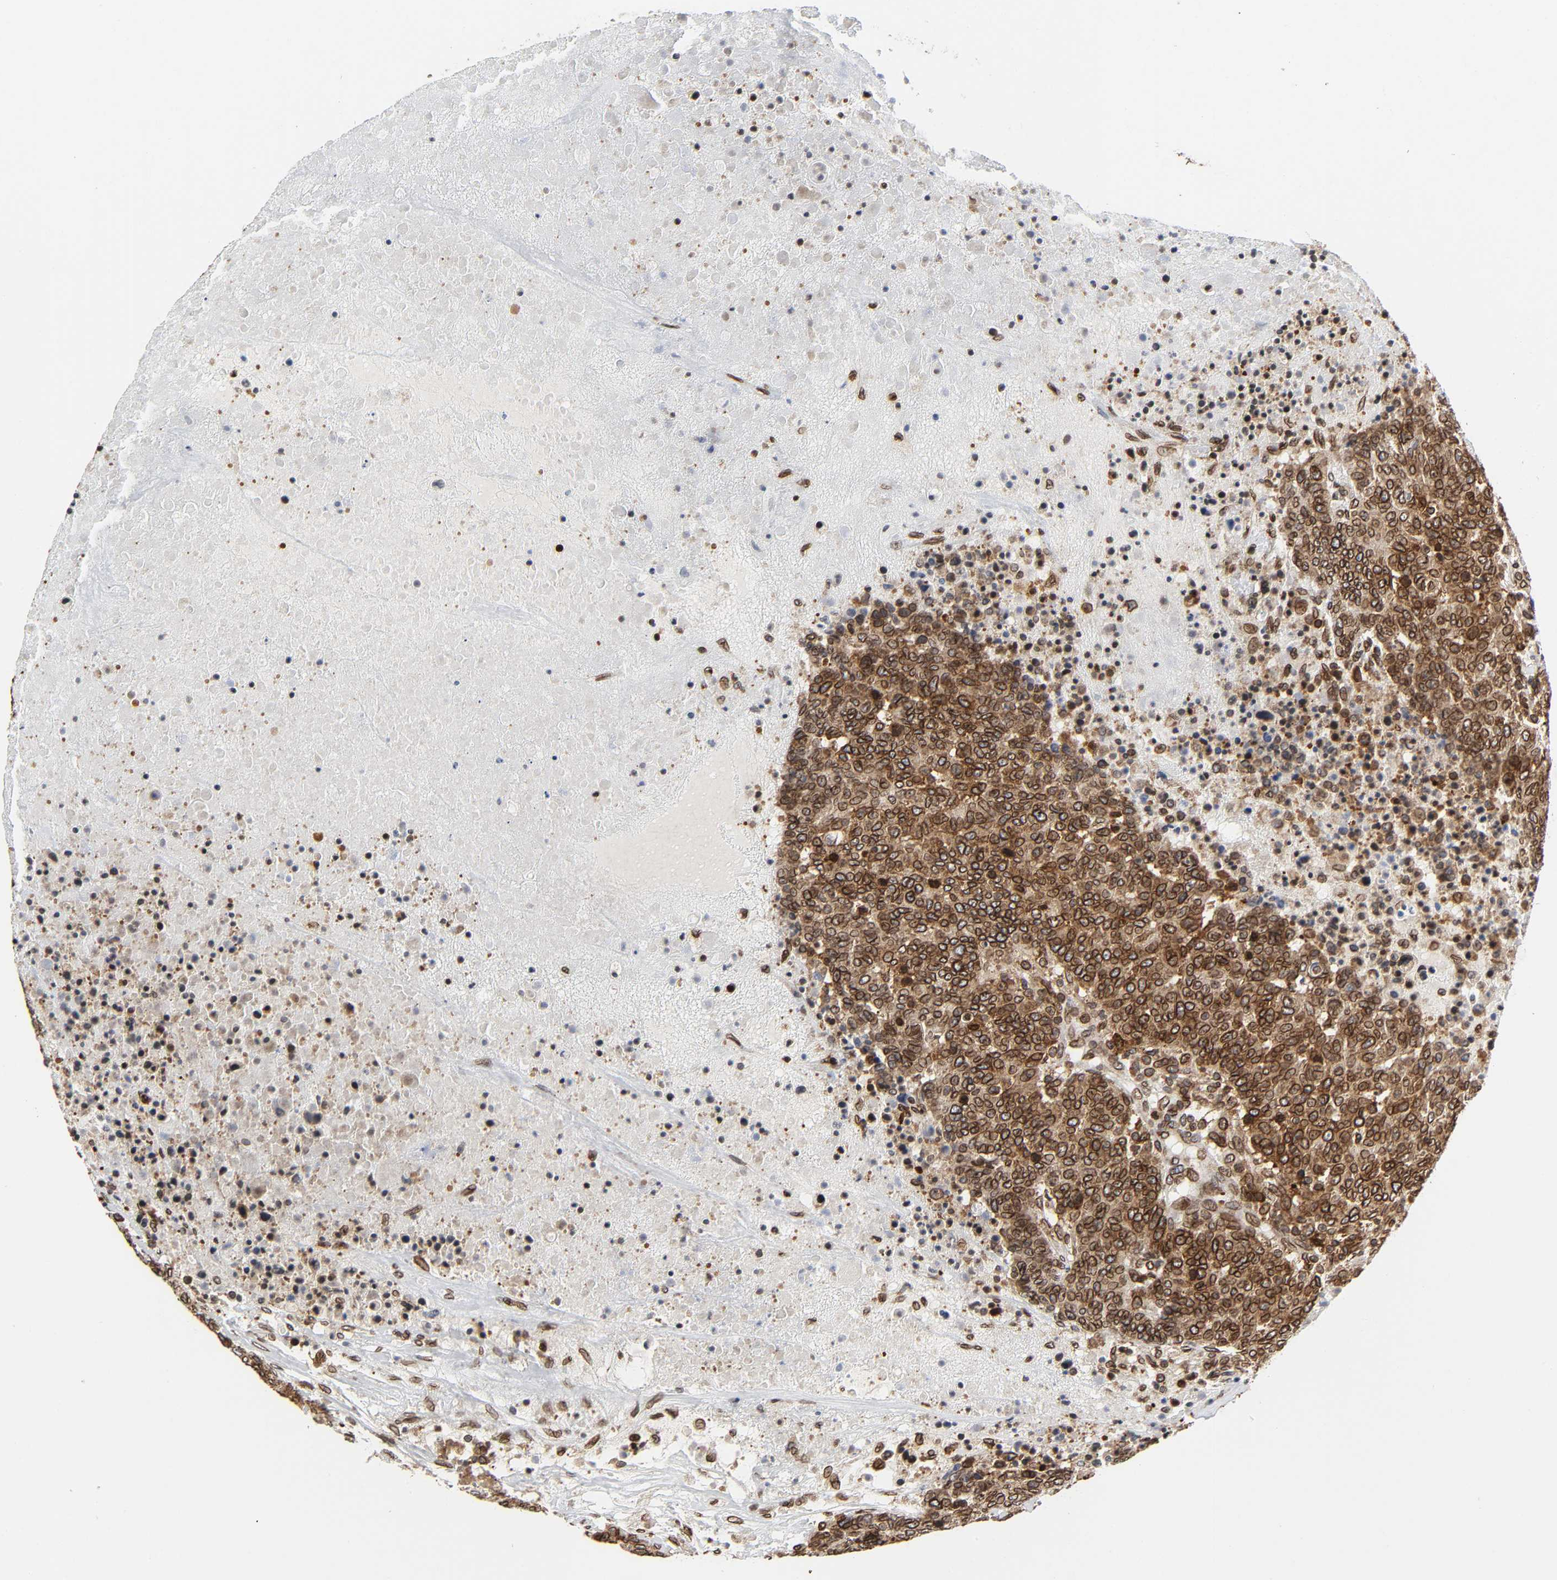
{"staining": {"intensity": "strong", "quantity": ">75%", "location": "cytoplasmic/membranous,nuclear"}, "tissue": "breast cancer", "cell_type": "Tumor cells", "image_type": "cancer", "snomed": [{"axis": "morphology", "description": "Duct carcinoma"}, {"axis": "topography", "description": "Breast"}], "caption": "Protein staining of breast cancer (infiltrating ductal carcinoma) tissue demonstrates strong cytoplasmic/membranous and nuclear expression in approximately >75% of tumor cells.", "gene": "RANGAP1", "patient": {"sex": "female", "age": 37}}